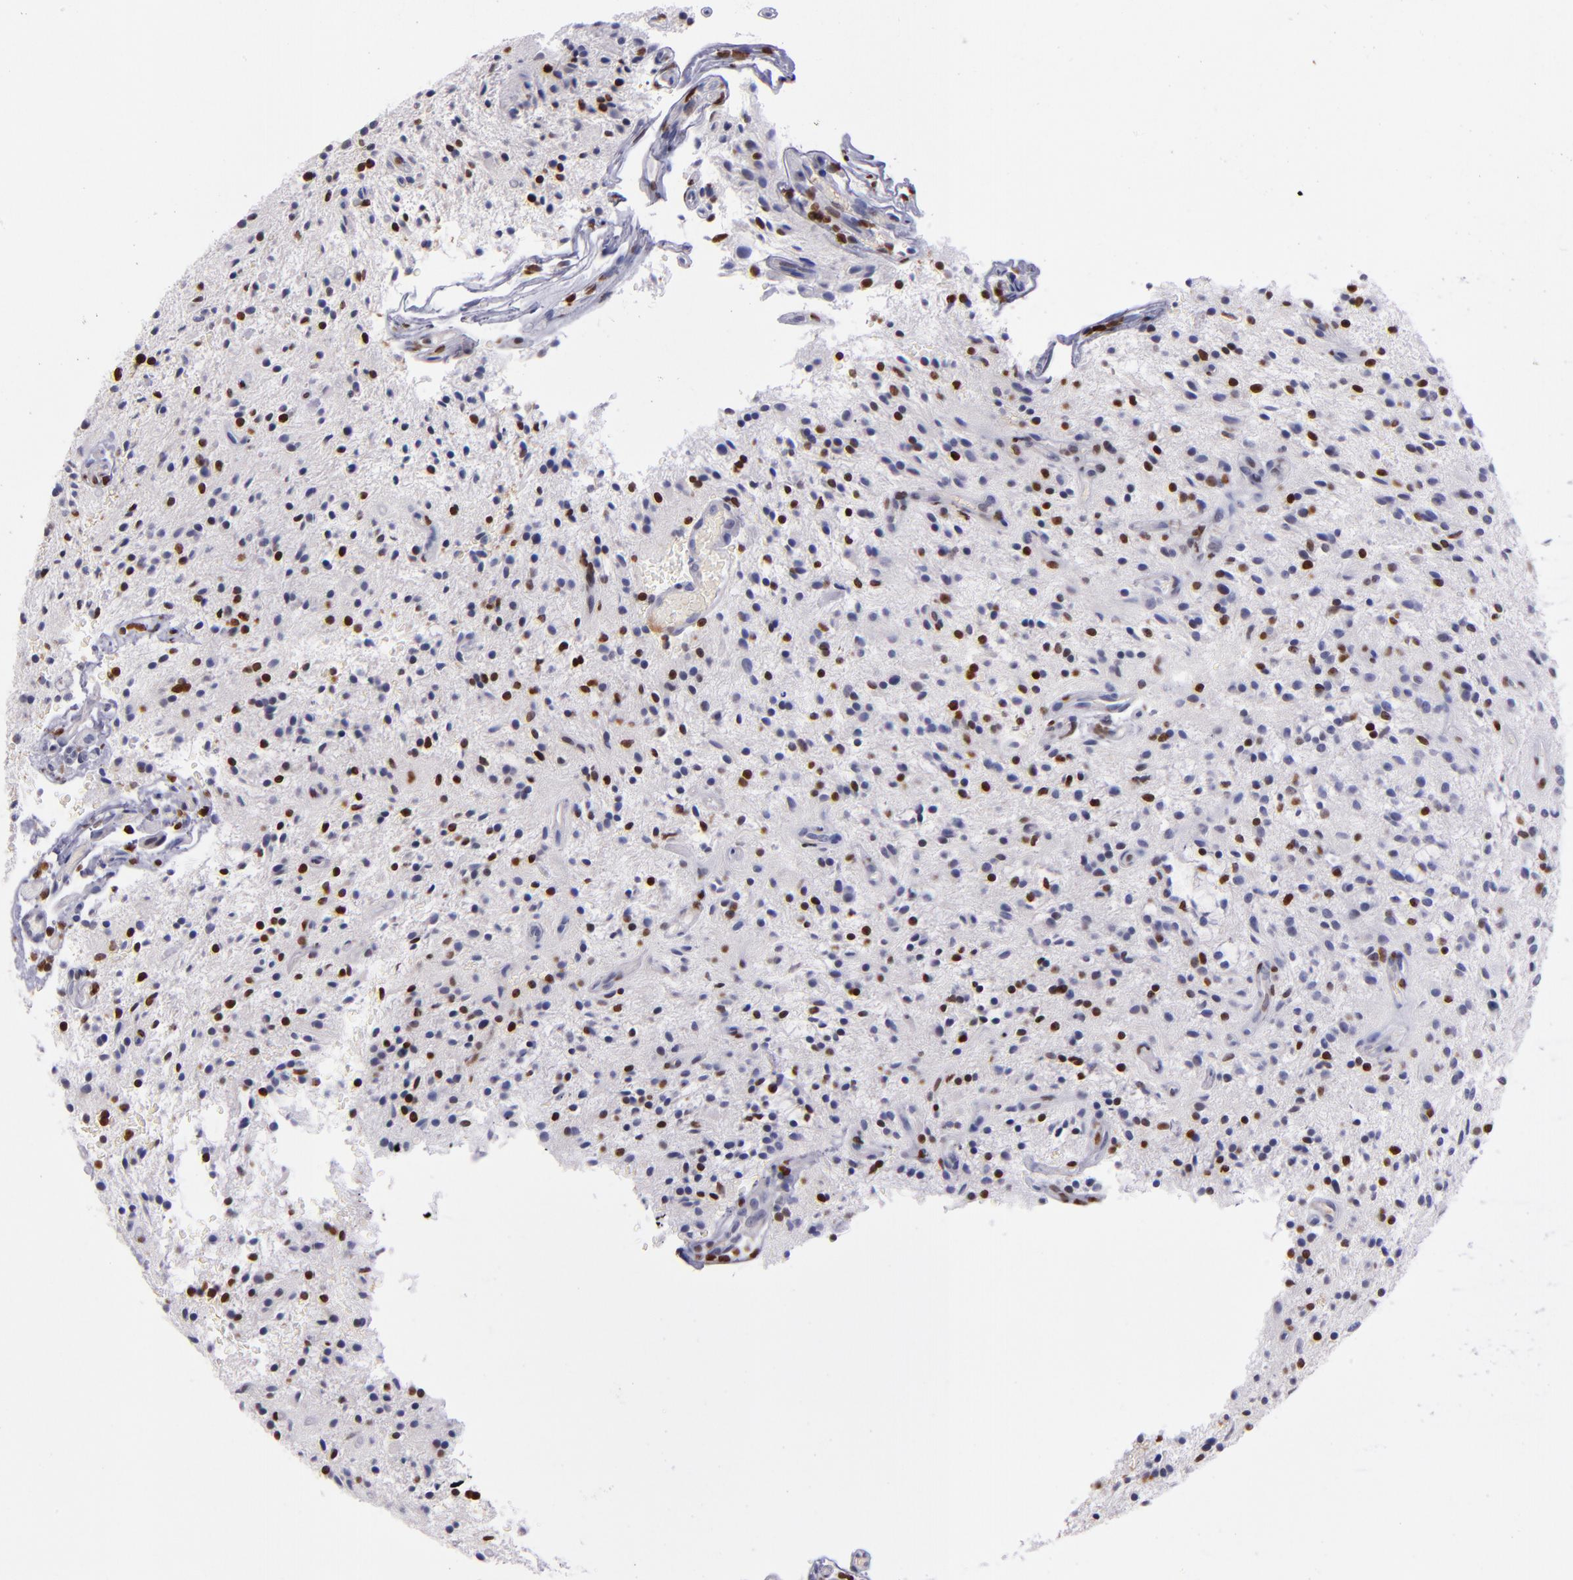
{"staining": {"intensity": "moderate", "quantity": ">75%", "location": "nuclear"}, "tissue": "glioma", "cell_type": "Tumor cells", "image_type": "cancer", "snomed": [{"axis": "morphology", "description": "Glioma, malignant, NOS"}, {"axis": "topography", "description": "Cerebellum"}], "caption": "A medium amount of moderate nuclear staining is appreciated in about >75% of tumor cells in glioma tissue.", "gene": "CDKL5", "patient": {"sex": "female", "age": 10}}